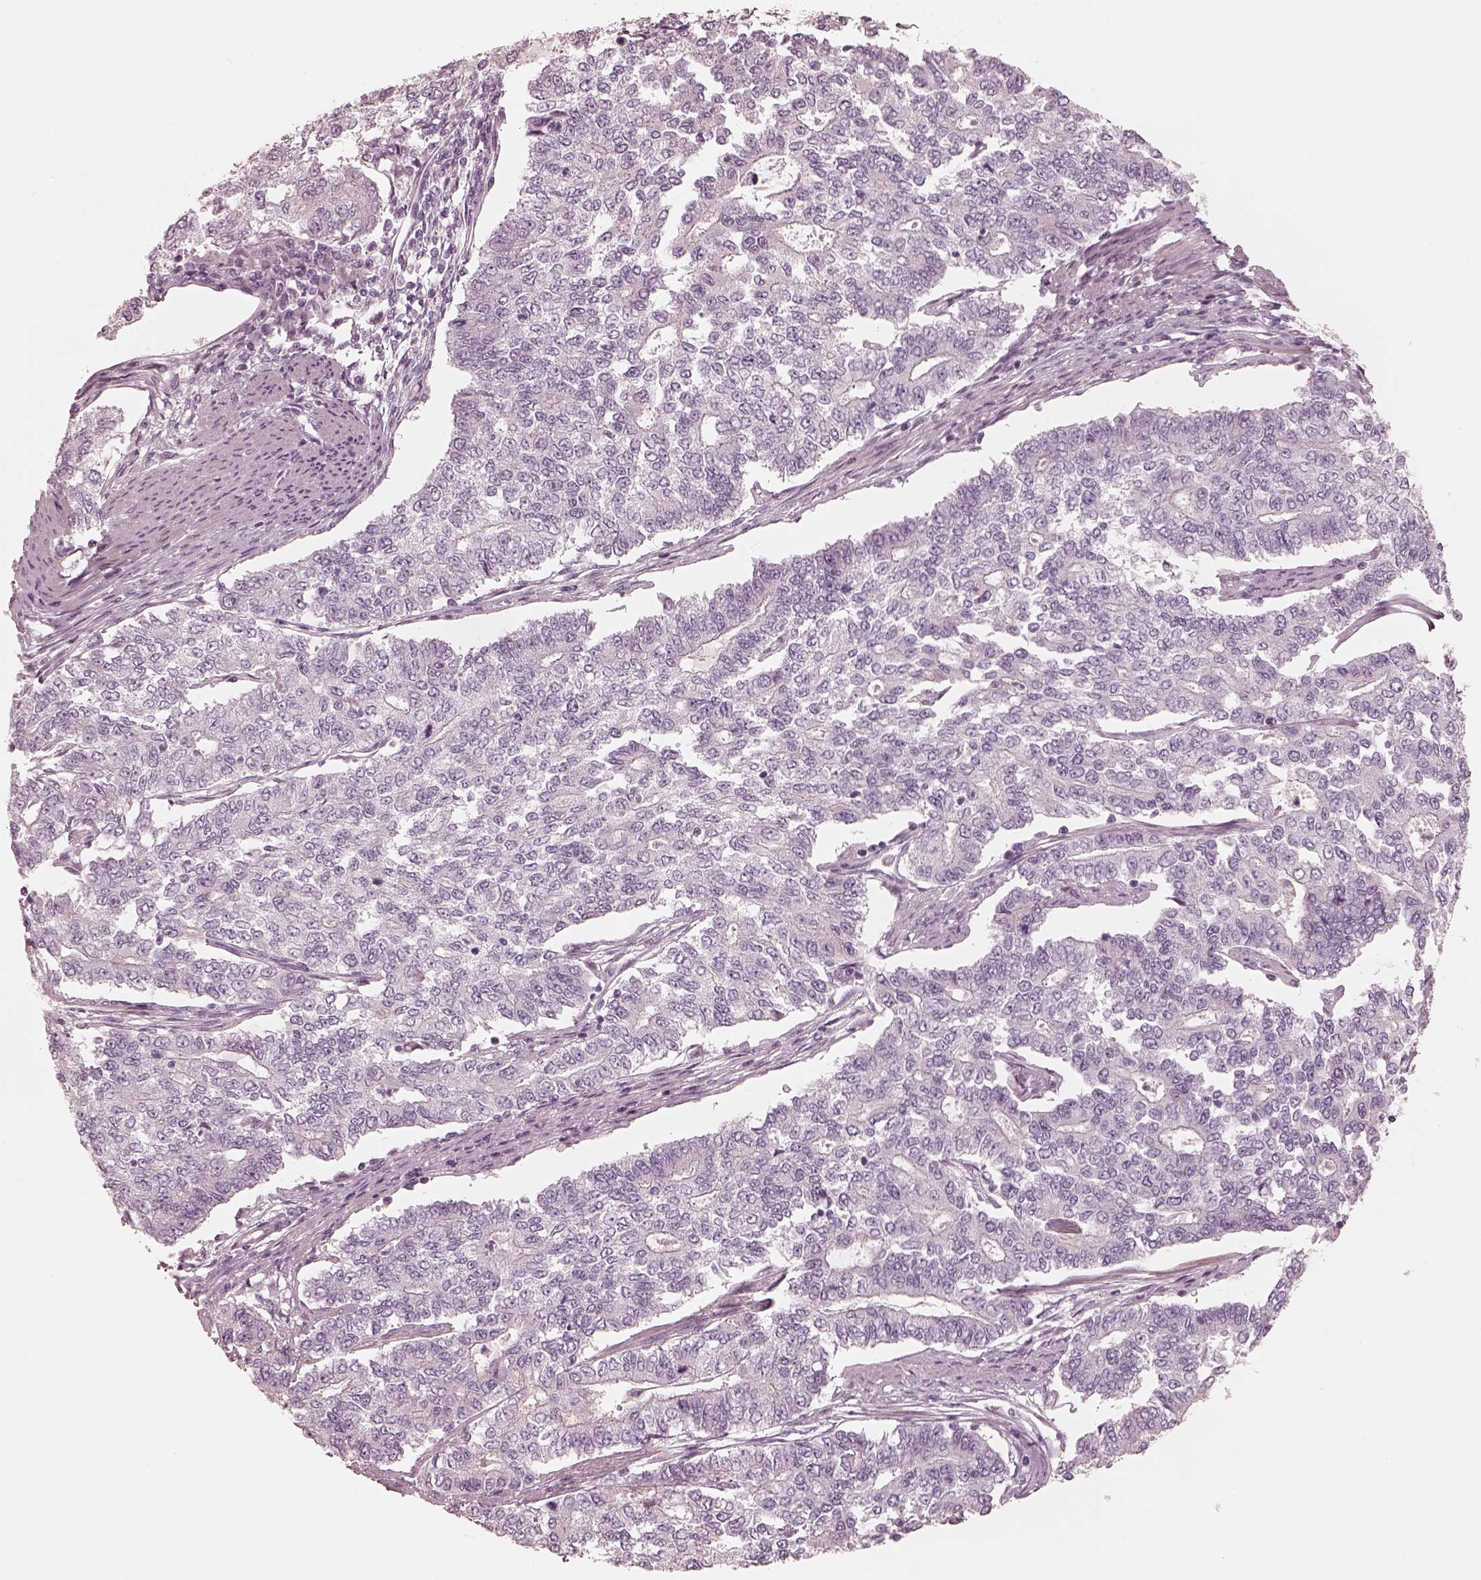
{"staining": {"intensity": "negative", "quantity": "none", "location": "none"}, "tissue": "endometrial cancer", "cell_type": "Tumor cells", "image_type": "cancer", "snomed": [{"axis": "morphology", "description": "Adenocarcinoma, NOS"}, {"axis": "topography", "description": "Uterus"}], "caption": "DAB immunohistochemical staining of endometrial adenocarcinoma shows no significant staining in tumor cells.", "gene": "SPATA24", "patient": {"sex": "female", "age": 59}}